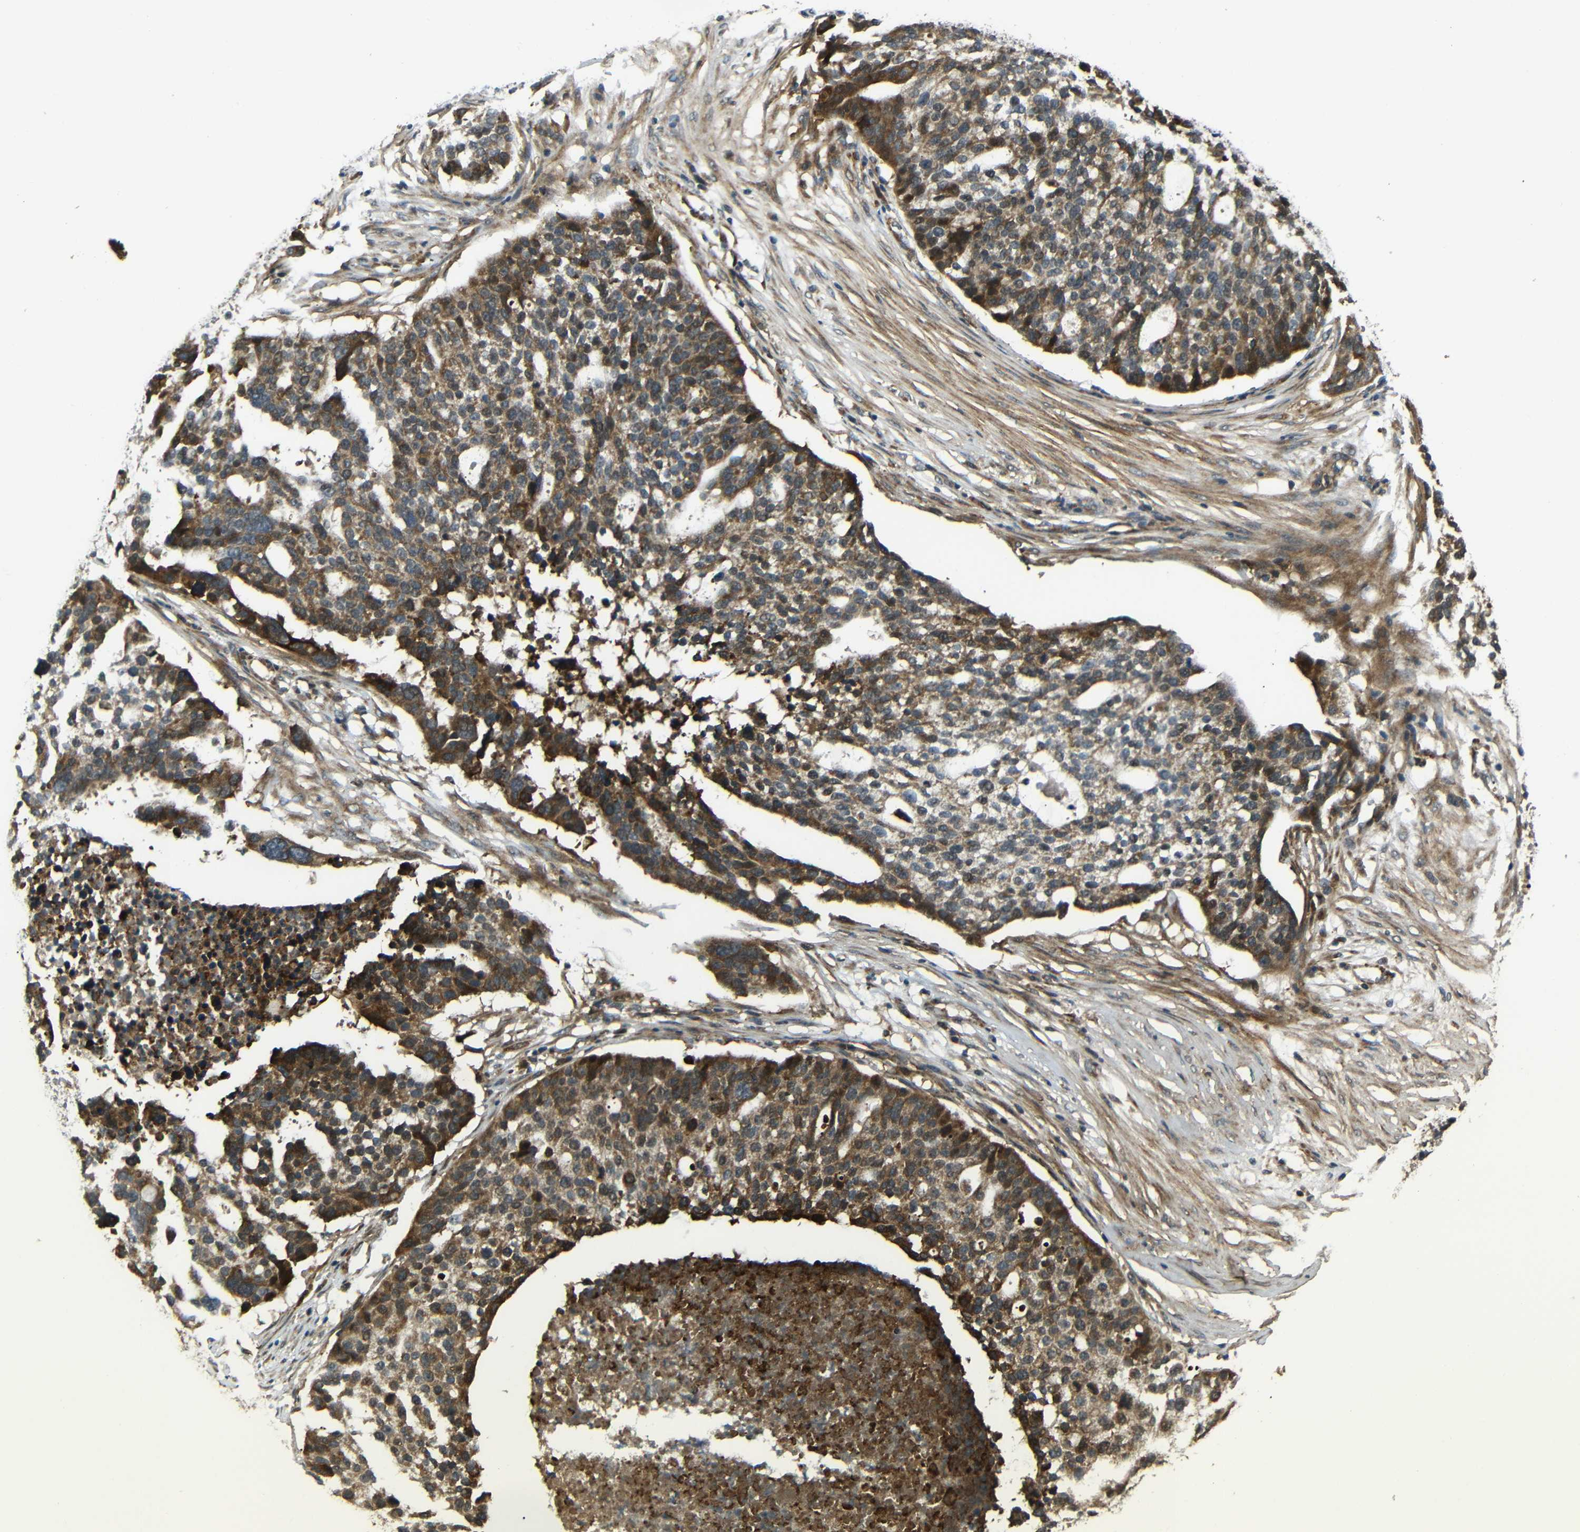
{"staining": {"intensity": "moderate", "quantity": "25%-75%", "location": "cytoplasmic/membranous"}, "tissue": "ovarian cancer", "cell_type": "Tumor cells", "image_type": "cancer", "snomed": [{"axis": "morphology", "description": "Cystadenocarcinoma, serous, NOS"}, {"axis": "topography", "description": "Ovary"}], "caption": "Immunohistochemistry photomicrograph of human serous cystadenocarcinoma (ovarian) stained for a protein (brown), which exhibits medium levels of moderate cytoplasmic/membranous expression in about 25%-75% of tumor cells.", "gene": "EPHB2", "patient": {"sex": "female", "age": 59}}